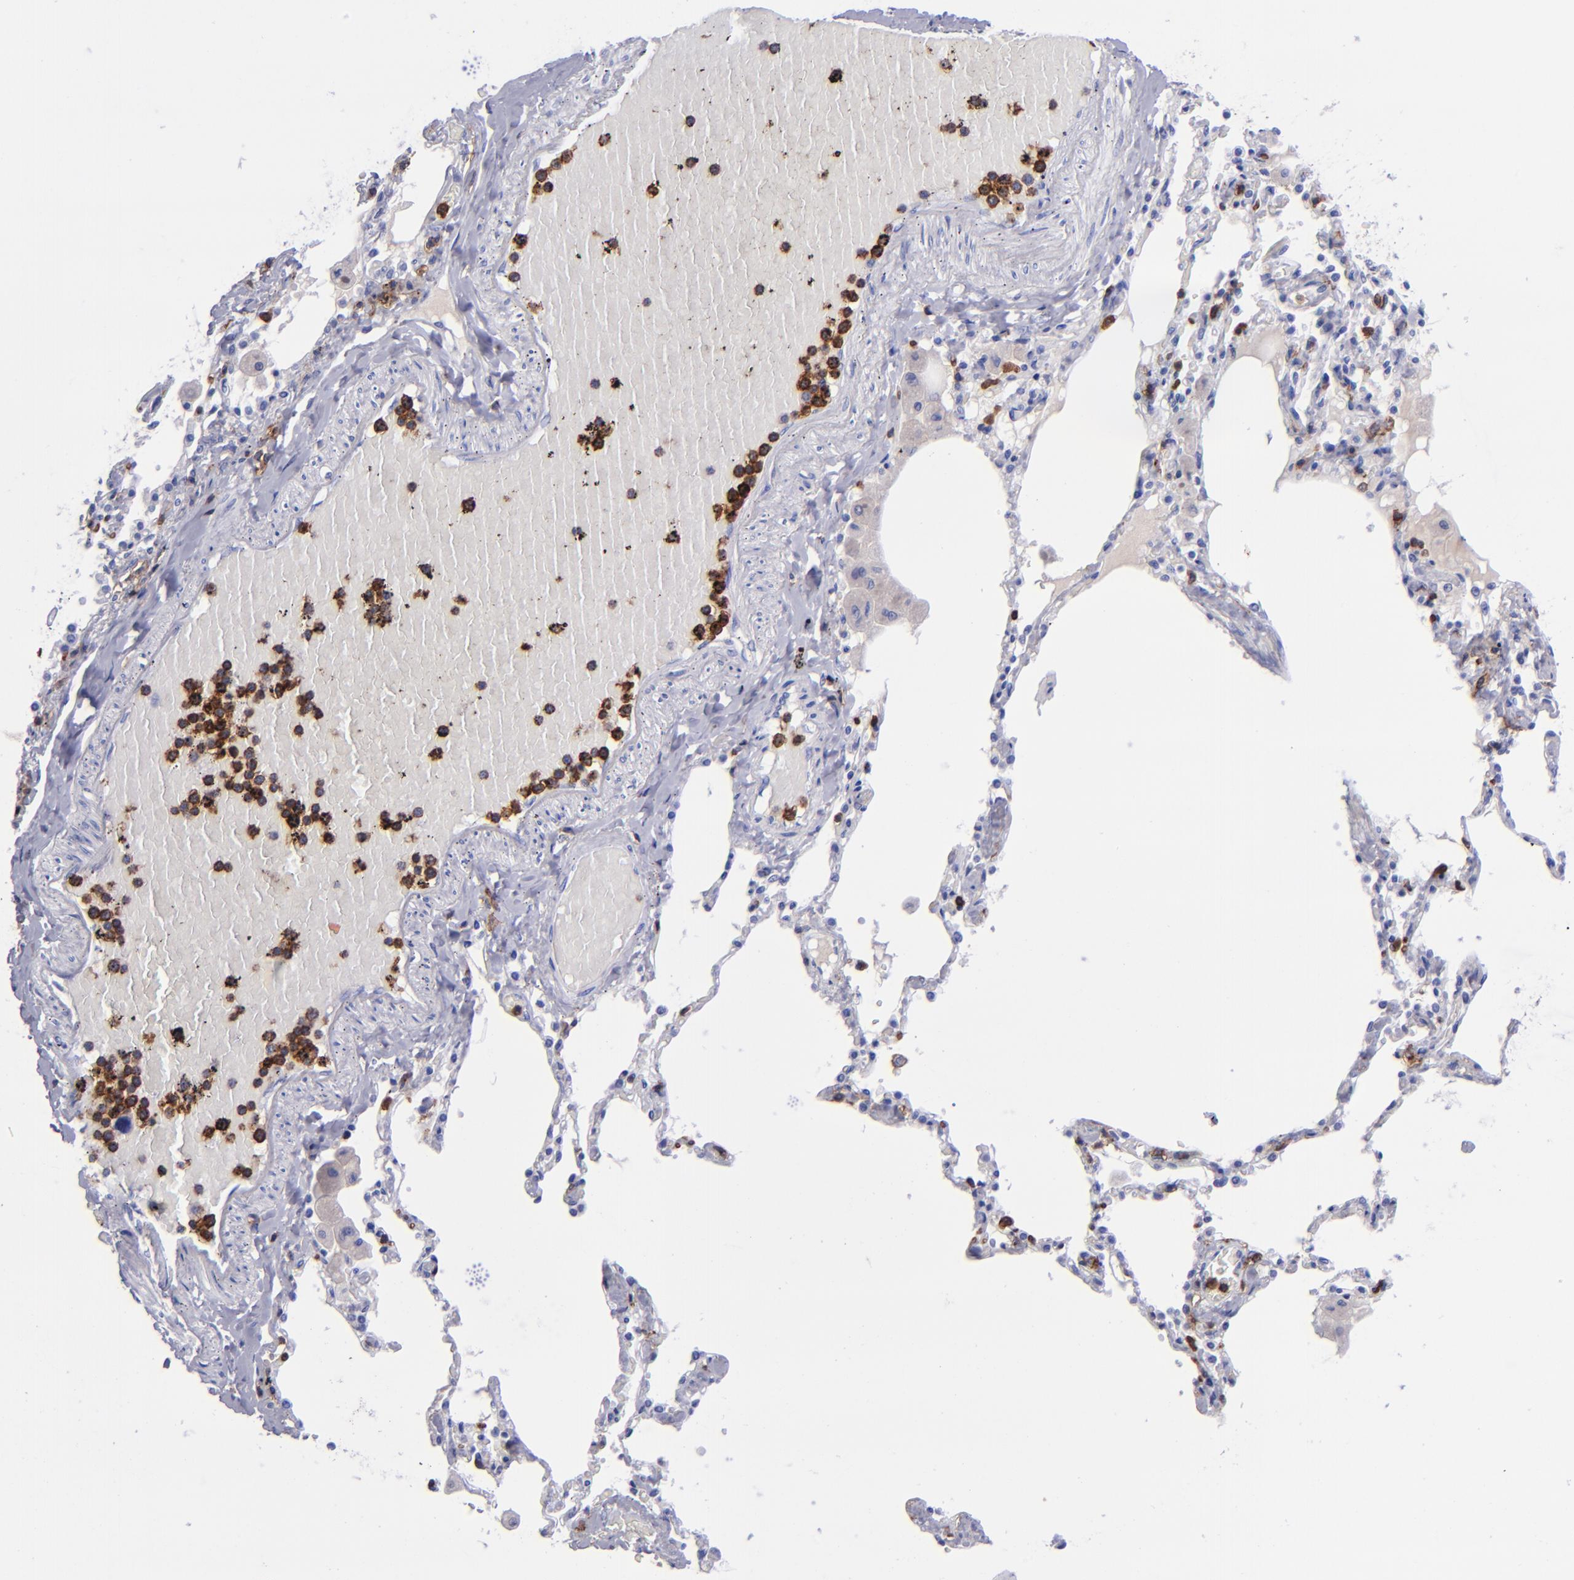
{"staining": {"intensity": "negative", "quantity": "none", "location": "none"}, "tissue": "bronchus", "cell_type": "Respiratory epithelial cells", "image_type": "normal", "snomed": [{"axis": "morphology", "description": "Normal tissue, NOS"}, {"axis": "morphology", "description": "Squamous cell carcinoma, NOS"}, {"axis": "topography", "description": "Bronchus"}, {"axis": "topography", "description": "Lung"}], "caption": "High magnification brightfield microscopy of unremarkable bronchus stained with DAB (brown) and counterstained with hematoxylin (blue): respiratory epithelial cells show no significant staining.", "gene": "ICAM3", "patient": {"sex": "female", "age": 47}}